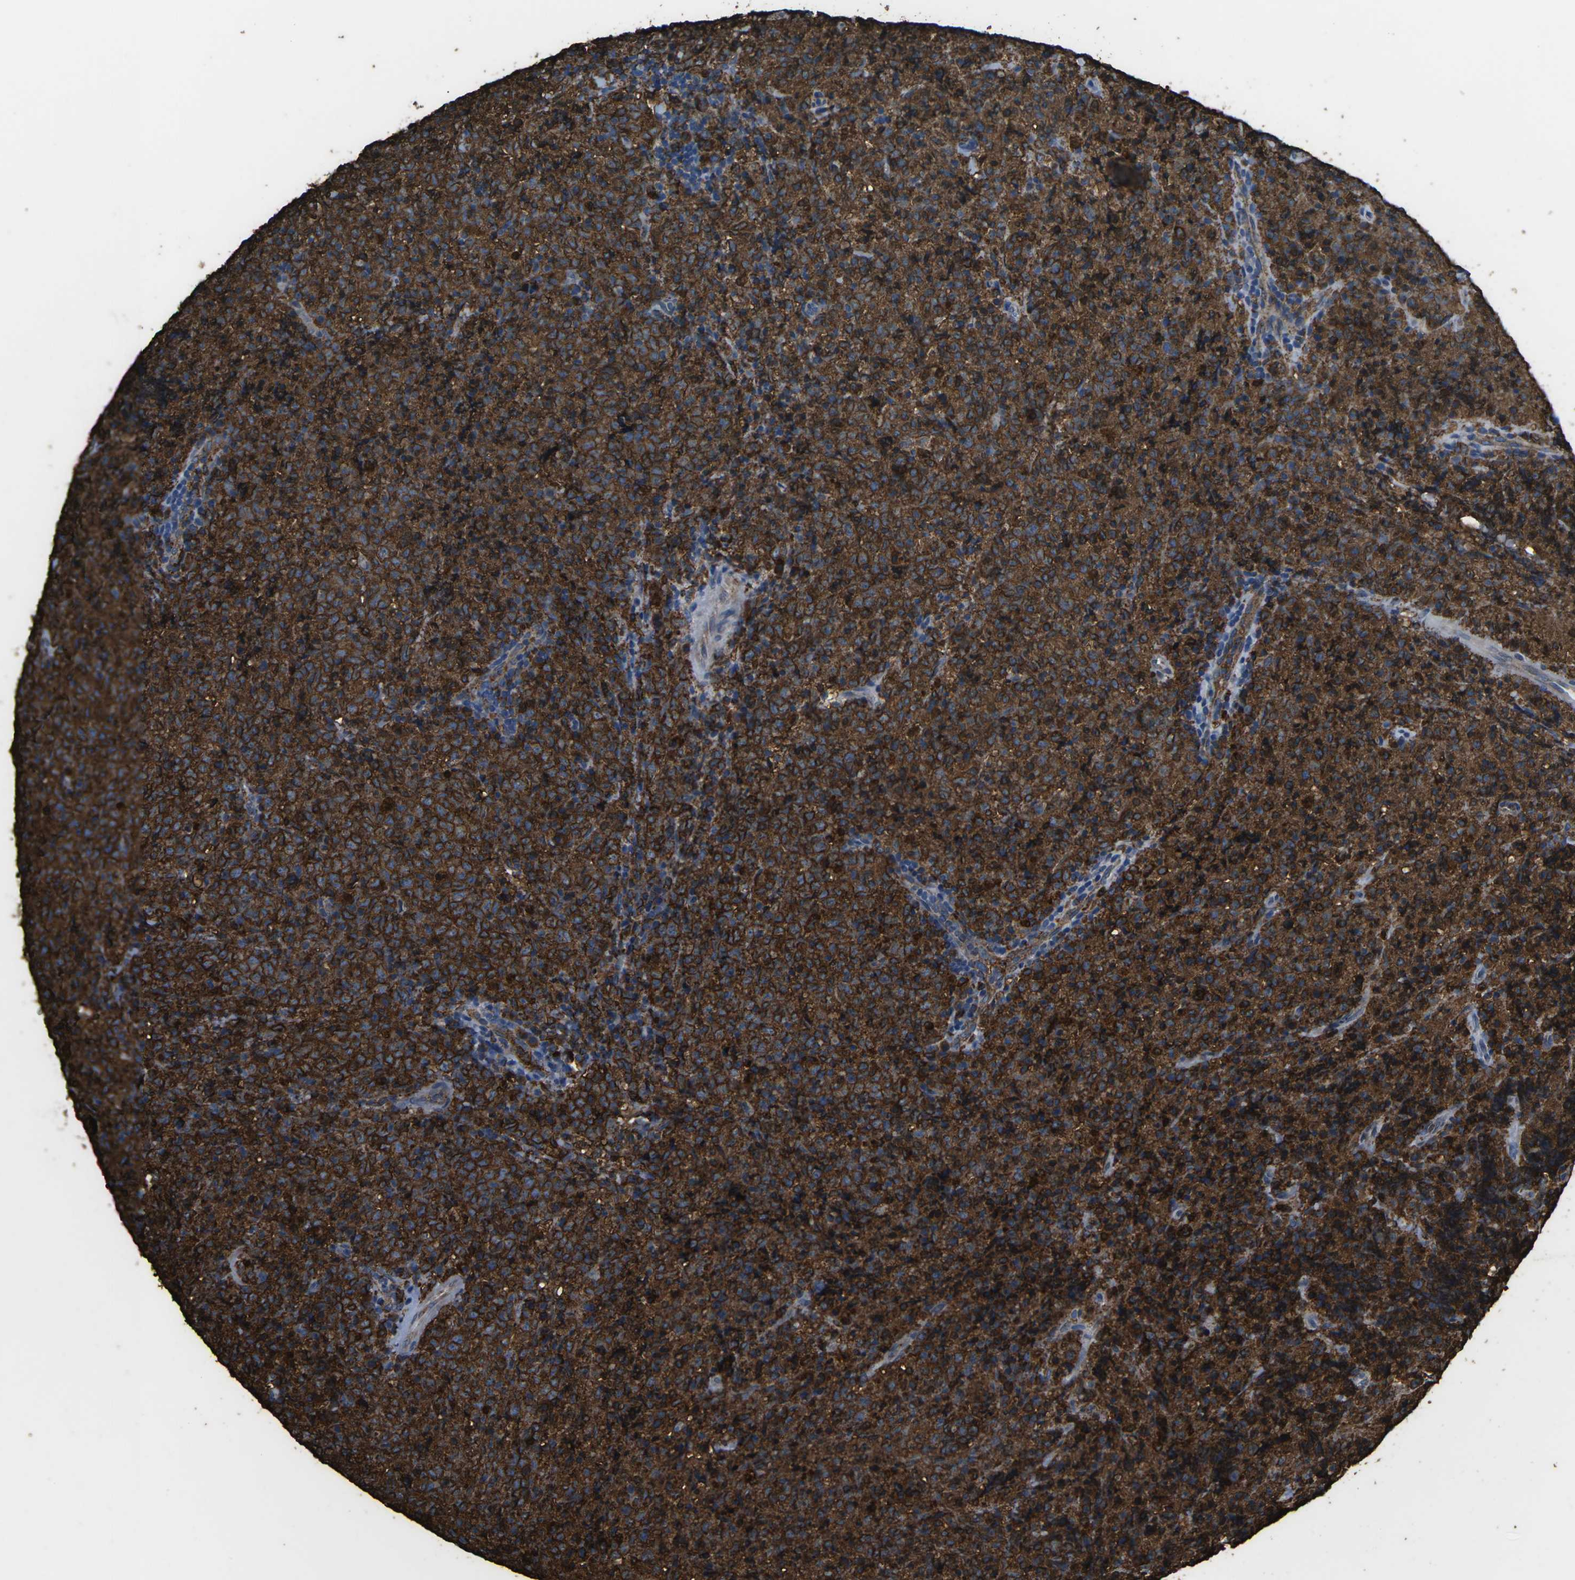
{"staining": {"intensity": "strong", "quantity": ">75%", "location": "cytoplasmic/membranous"}, "tissue": "lymphoma", "cell_type": "Tumor cells", "image_type": "cancer", "snomed": [{"axis": "morphology", "description": "Malignant lymphoma, non-Hodgkin's type, High grade"}, {"axis": "topography", "description": "Tonsil"}], "caption": "A micrograph of lymphoma stained for a protein shows strong cytoplasmic/membranous brown staining in tumor cells.", "gene": "PTPN1", "patient": {"sex": "female", "age": 36}}